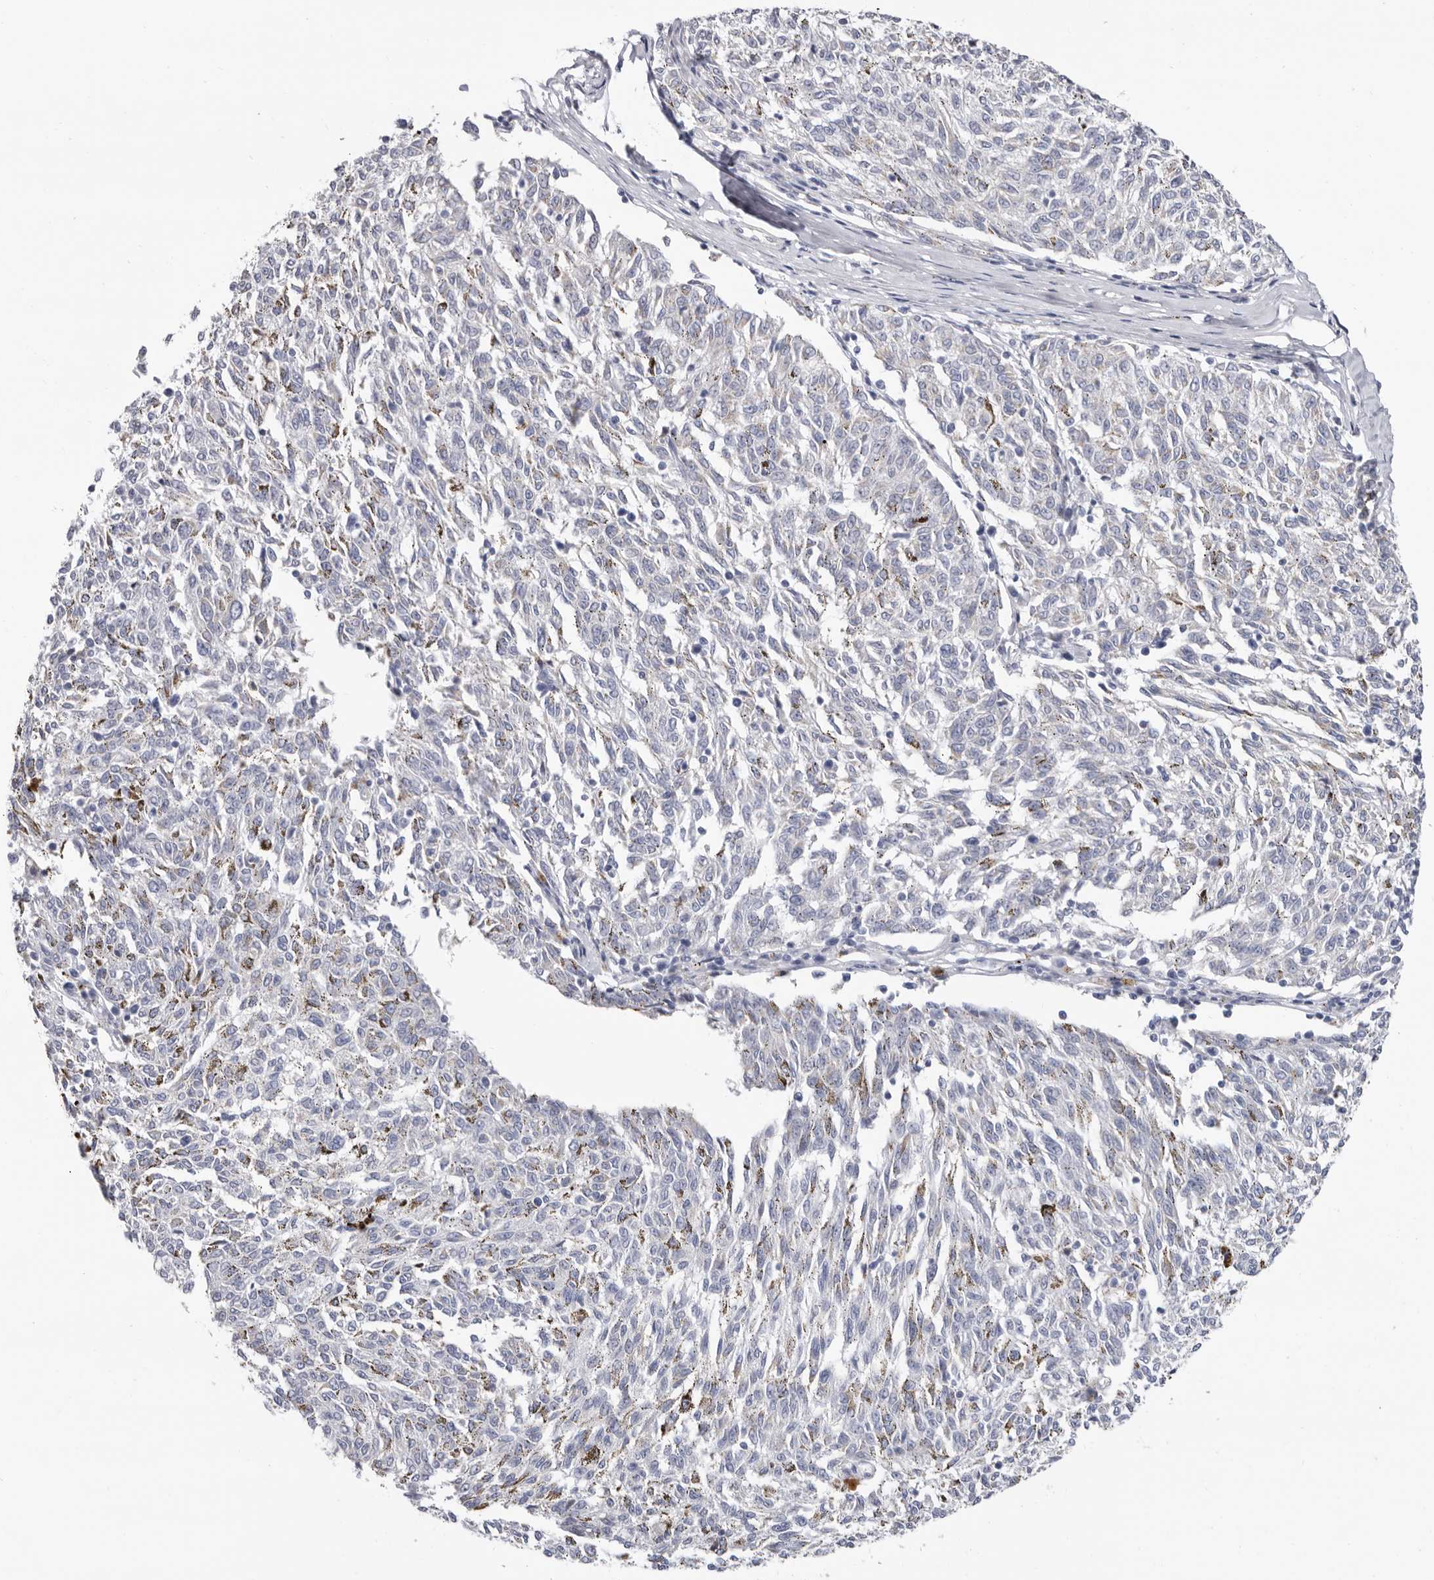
{"staining": {"intensity": "negative", "quantity": "none", "location": "none"}, "tissue": "melanoma", "cell_type": "Tumor cells", "image_type": "cancer", "snomed": [{"axis": "morphology", "description": "Malignant melanoma, NOS"}, {"axis": "topography", "description": "Skin"}], "caption": "This image is of melanoma stained with IHC to label a protein in brown with the nuclei are counter-stained blue. There is no staining in tumor cells.", "gene": "RSPO2", "patient": {"sex": "female", "age": 72}}